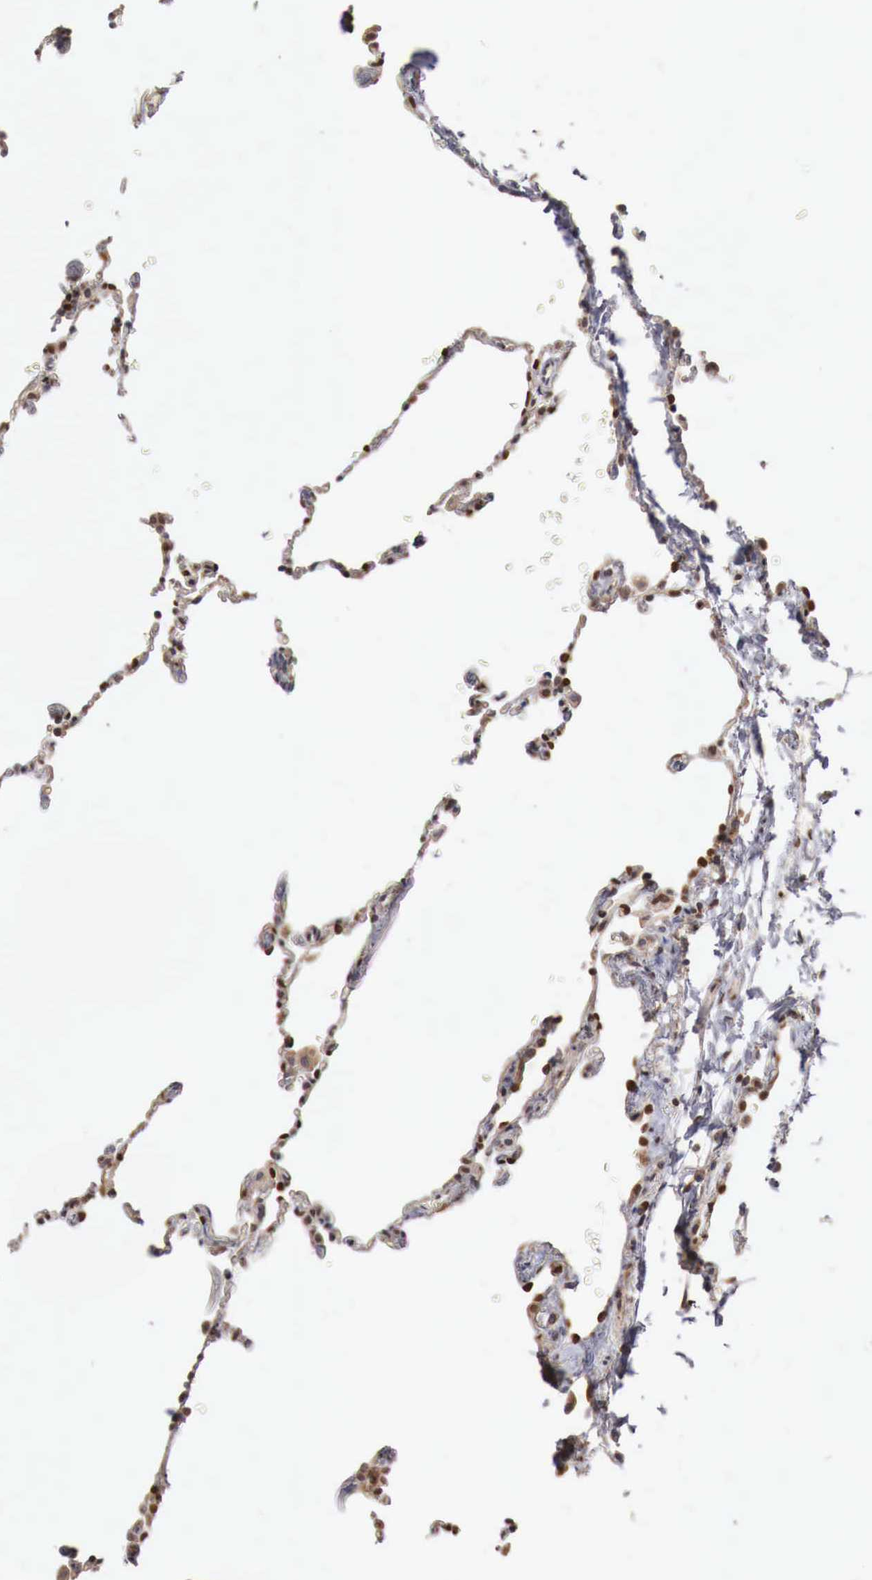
{"staining": {"intensity": "moderate", "quantity": "<25%", "location": "nuclear"}, "tissue": "lung", "cell_type": "Alveolar cells", "image_type": "normal", "snomed": [{"axis": "morphology", "description": "Normal tissue, NOS"}, {"axis": "topography", "description": "Lung"}], "caption": "A high-resolution photomicrograph shows IHC staining of benign lung, which exhibits moderate nuclear positivity in approximately <25% of alveolar cells. Immunohistochemistry (ihc) stains the protein of interest in brown and the nuclei are stained blue.", "gene": "KHDRBS2", "patient": {"sex": "female", "age": 61}}